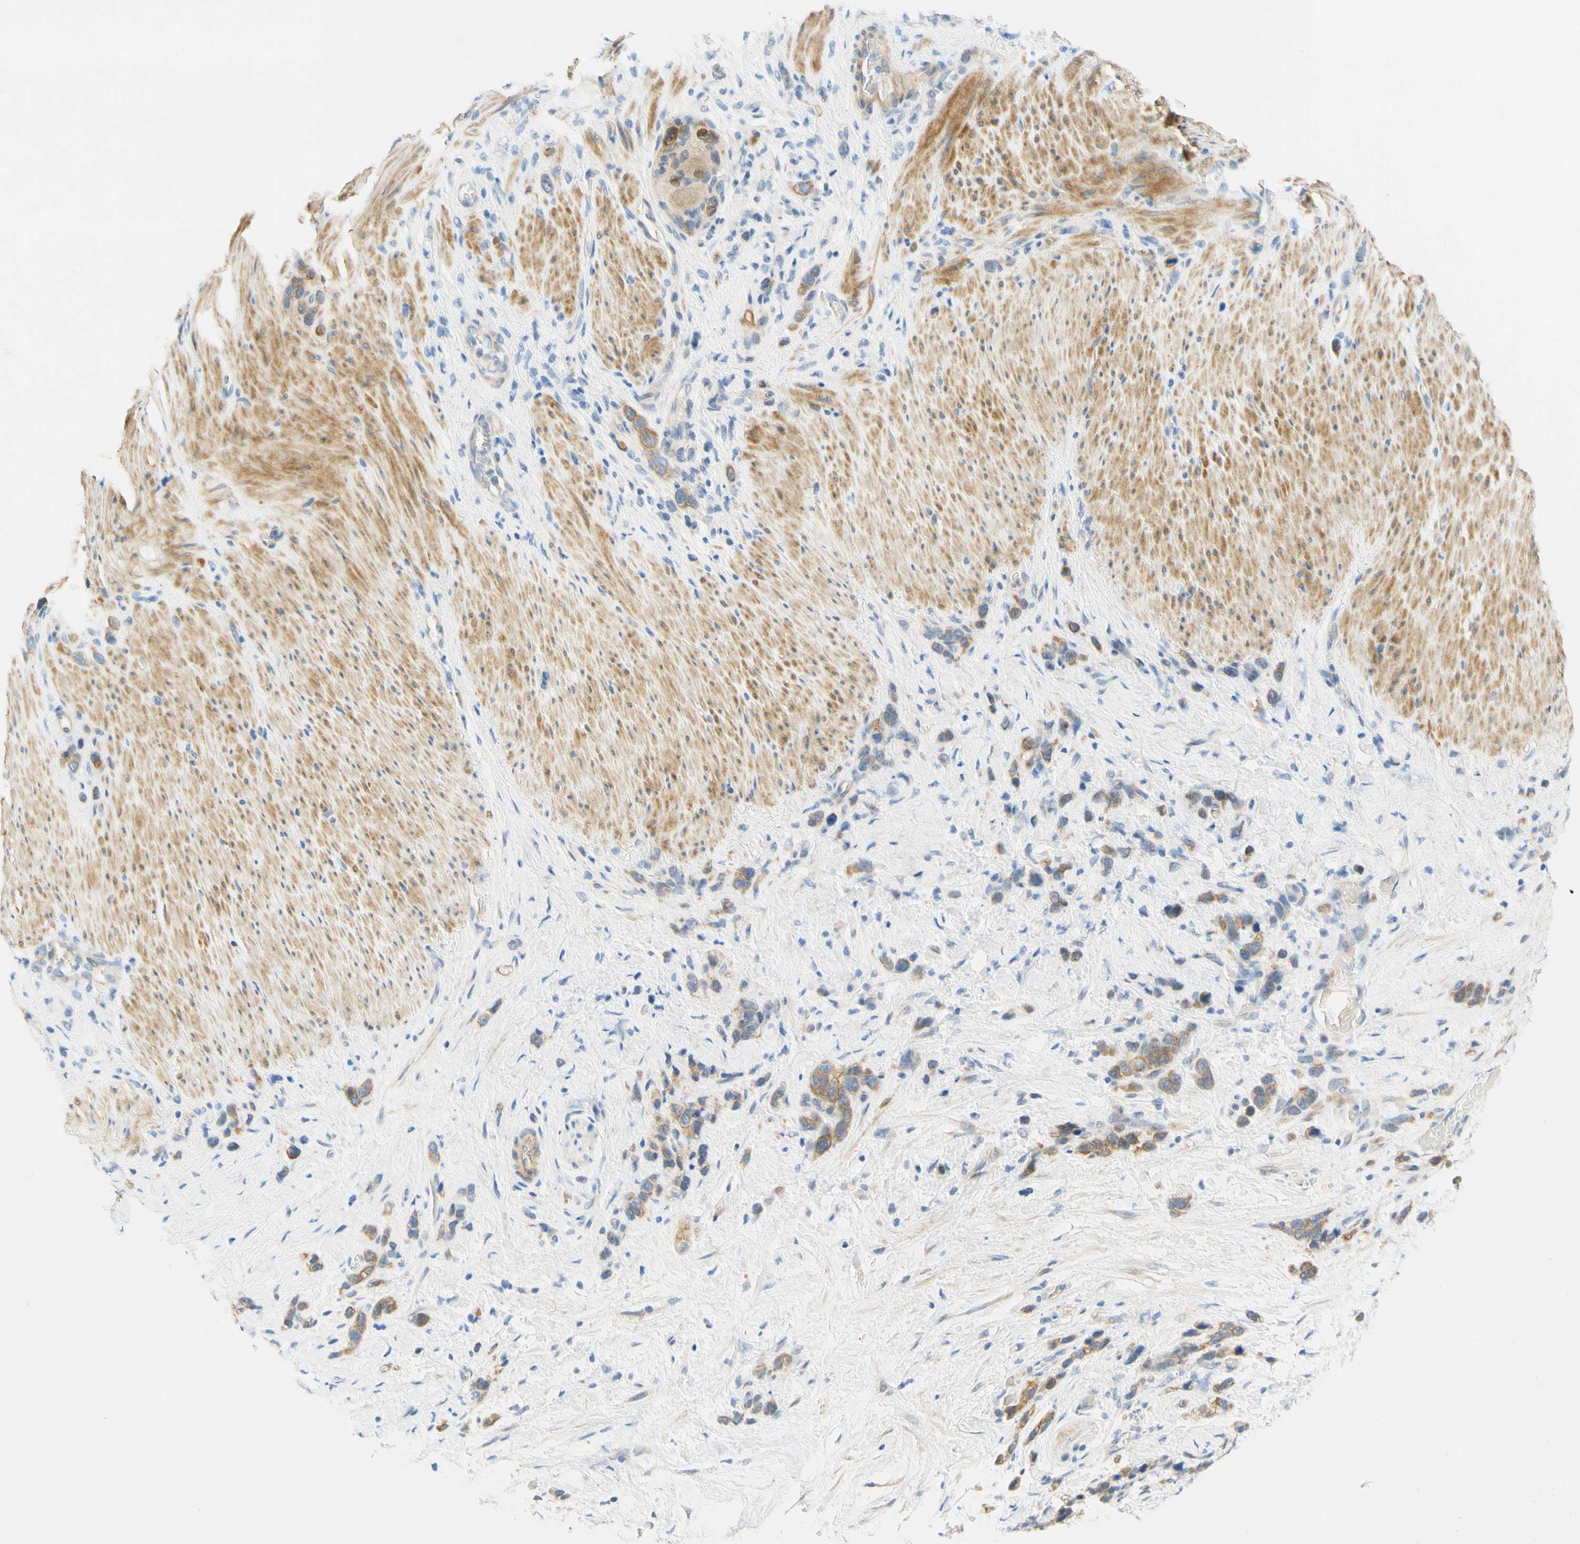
{"staining": {"intensity": "moderate", "quantity": ">75%", "location": "cytoplasmic/membranous"}, "tissue": "stomach cancer", "cell_type": "Tumor cells", "image_type": "cancer", "snomed": [{"axis": "morphology", "description": "Adenocarcinoma, NOS"}, {"axis": "morphology", "description": "Adenocarcinoma, High grade"}, {"axis": "topography", "description": "Stomach, upper"}, {"axis": "topography", "description": "Stomach, lower"}], "caption": "Protein expression analysis of human stomach cancer (adenocarcinoma) reveals moderate cytoplasmic/membranous positivity in about >75% of tumor cells. (Stains: DAB (3,3'-diaminobenzidine) in brown, nuclei in blue, Microscopy: brightfield microscopy at high magnification).", "gene": "ENTREP2", "patient": {"sex": "female", "age": 65}}